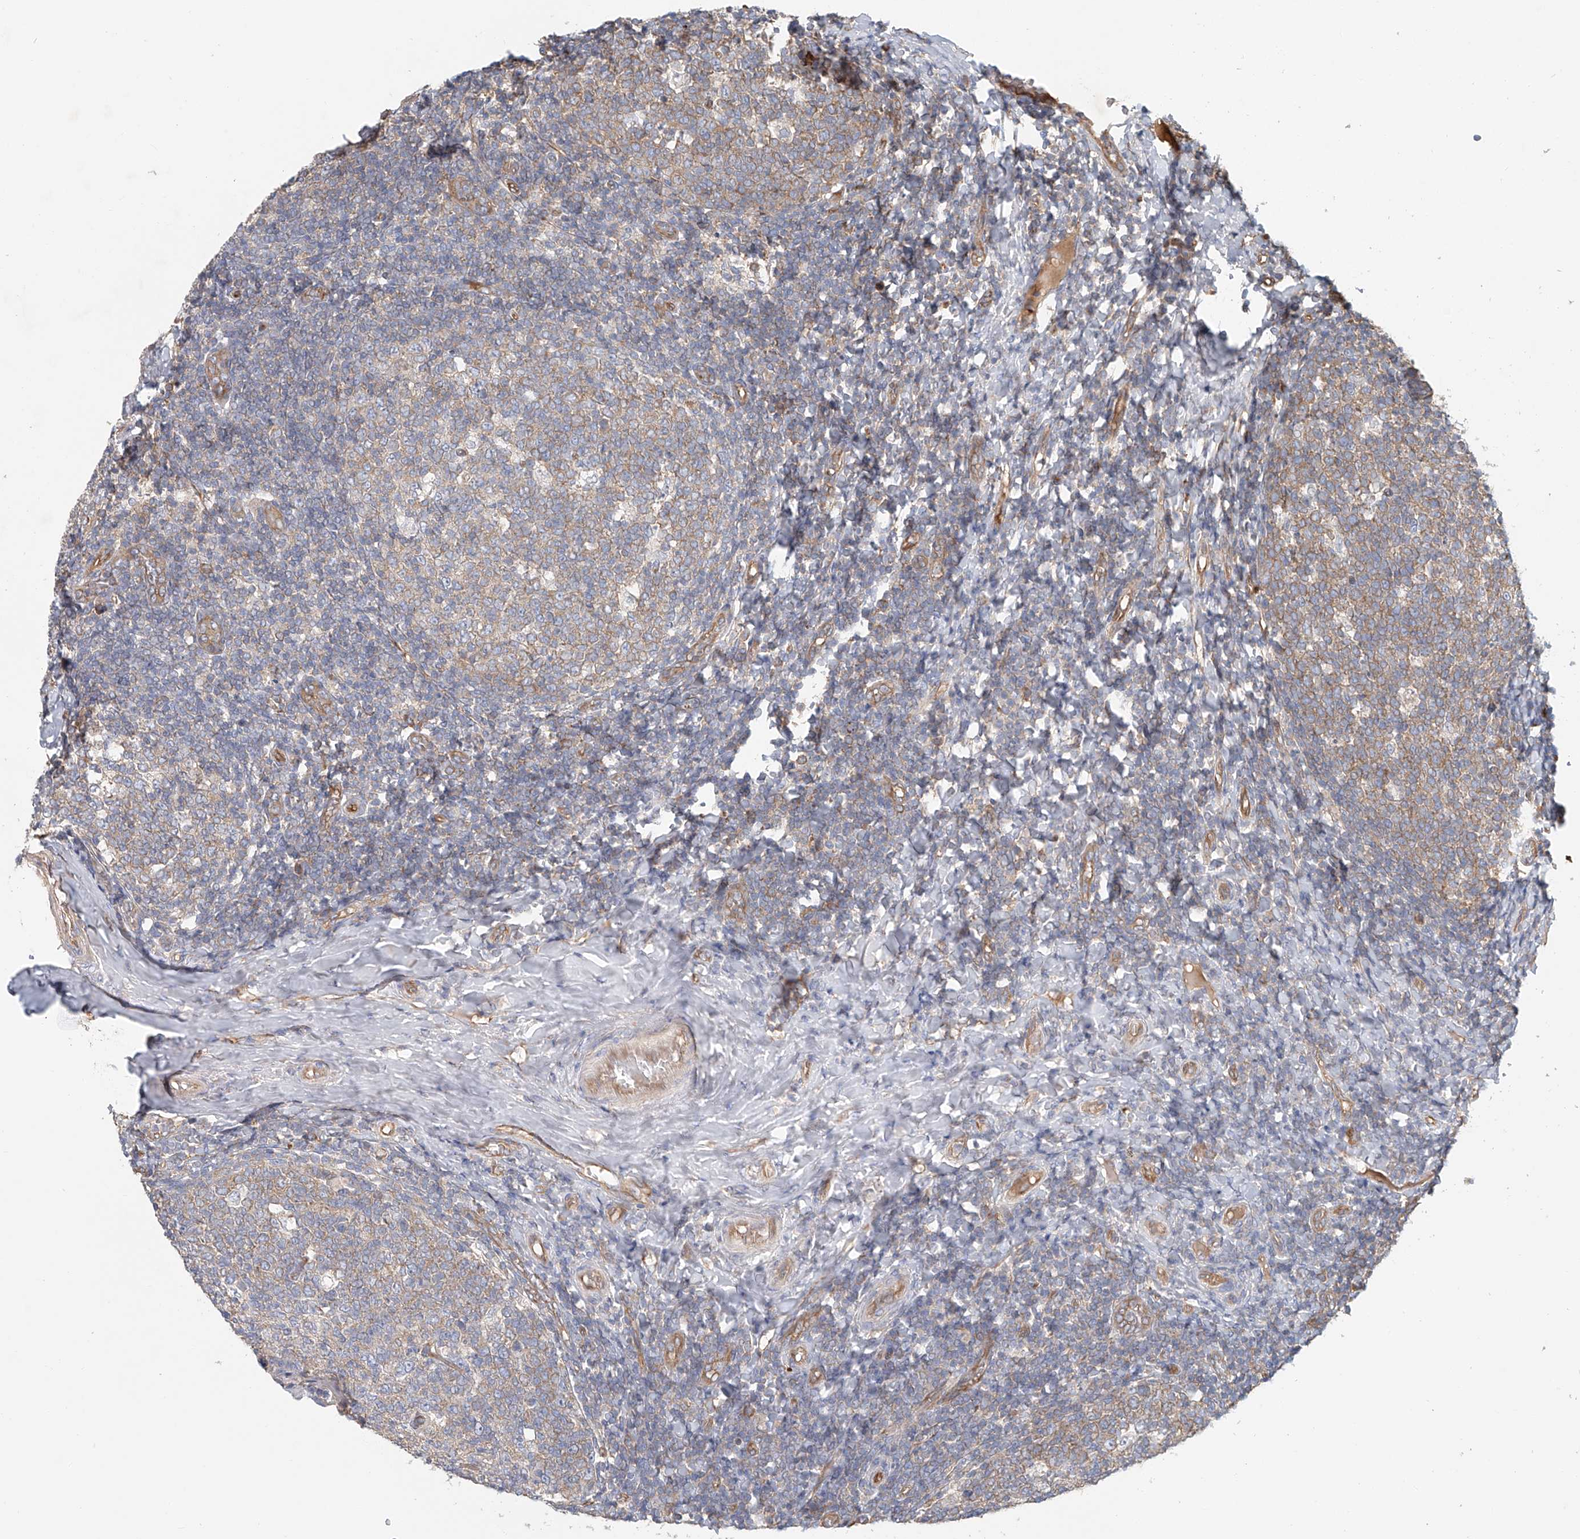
{"staining": {"intensity": "weak", "quantity": "25%-75%", "location": "cytoplasmic/membranous"}, "tissue": "tonsil", "cell_type": "Germinal center cells", "image_type": "normal", "snomed": [{"axis": "morphology", "description": "Normal tissue, NOS"}, {"axis": "topography", "description": "Tonsil"}], "caption": "Immunohistochemistry of unremarkable tonsil displays low levels of weak cytoplasmic/membranous staining in approximately 25%-75% of germinal center cells.", "gene": "FRYL", "patient": {"sex": "female", "age": 19}}